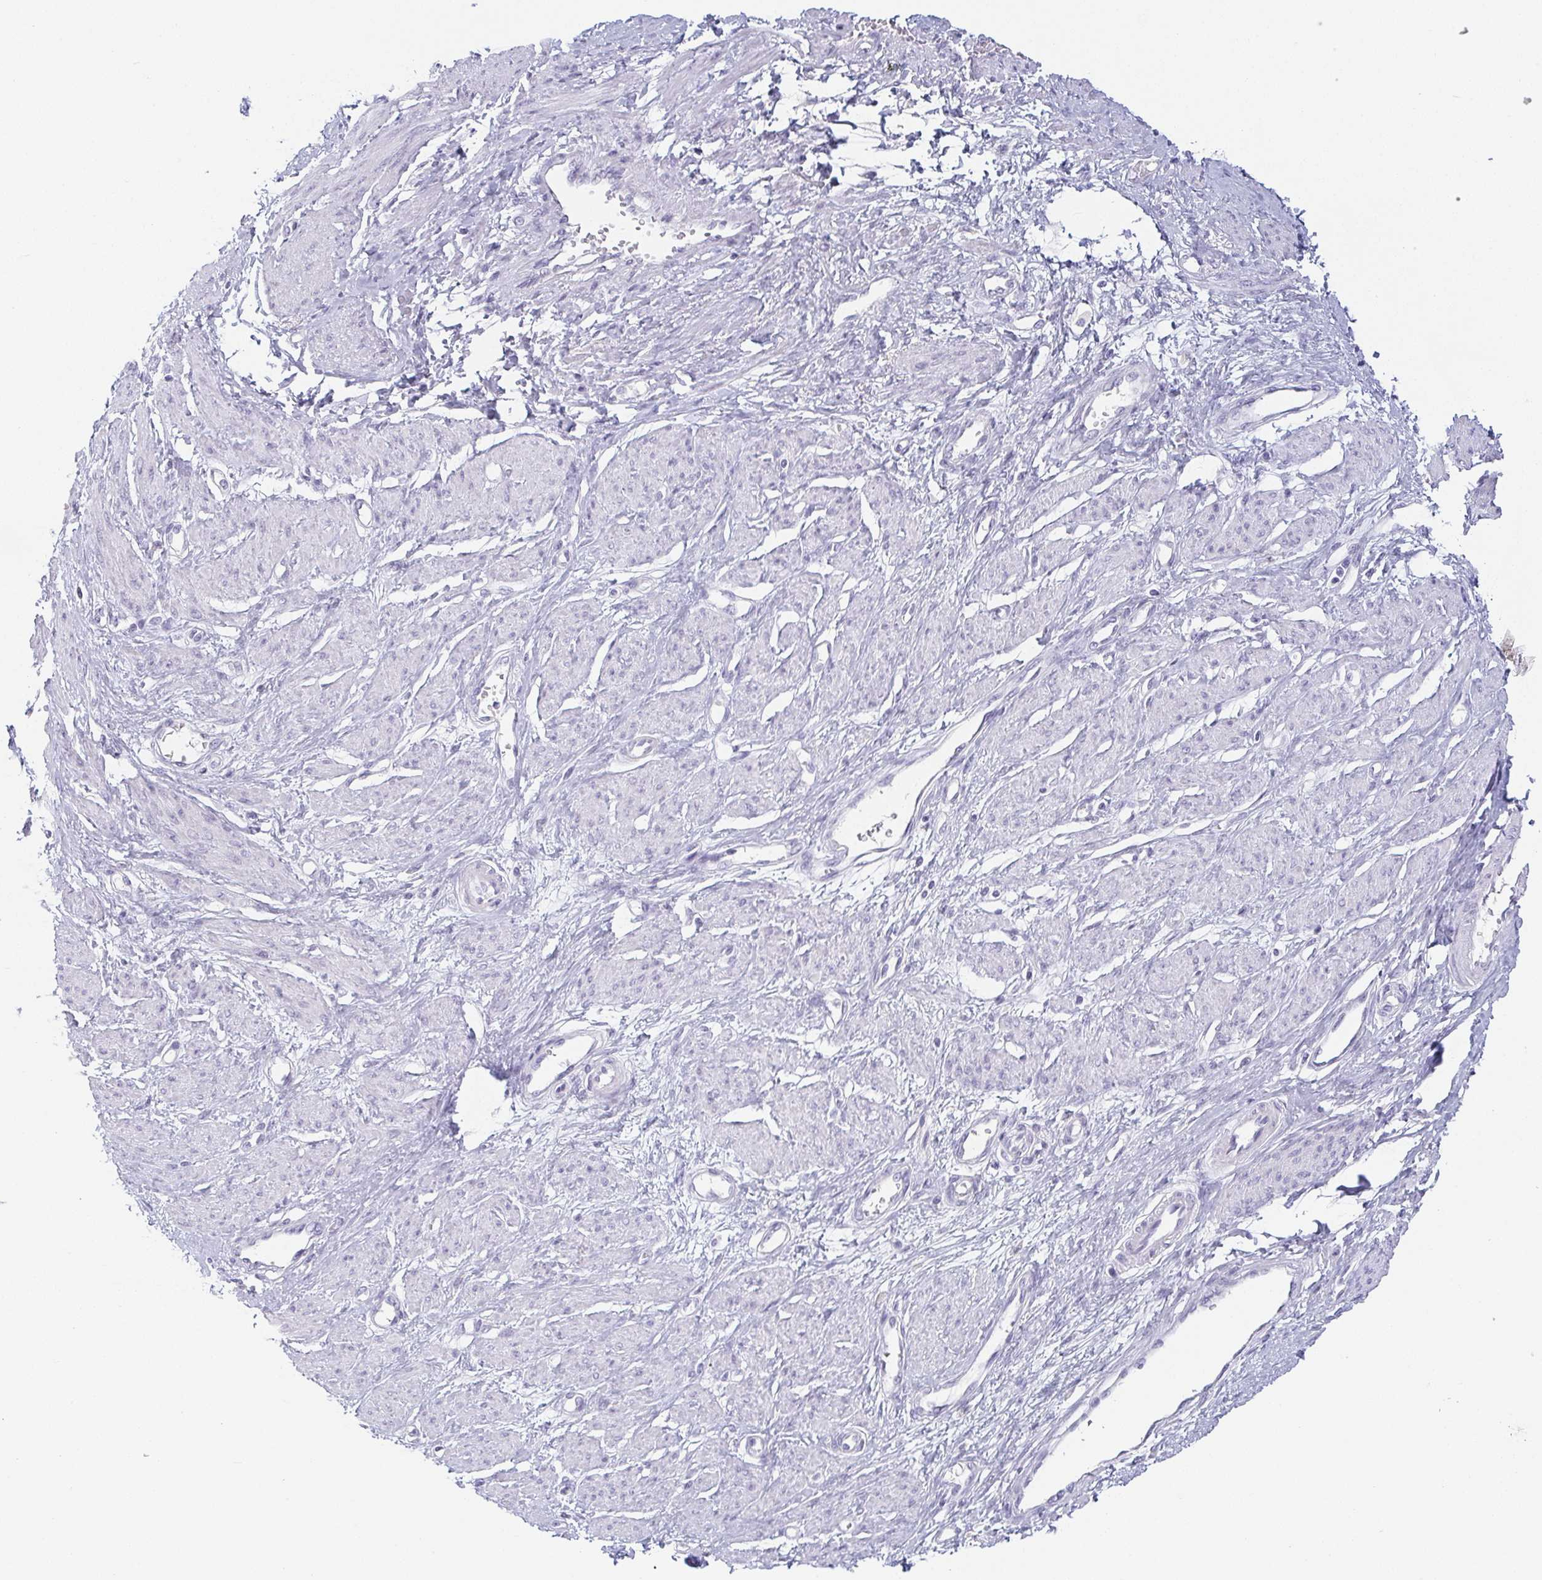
{"staining": {"intensity": "negative", "quantity": "none", "location": "none"}, "tissue": "smooth muscle", "cell_type": "Smooth muscle cells", "image_type": "normal", "snomed": [{"axis": "morphology", "description": "Normal tissue, NOS"}, {"axis": "topography", "description": "Smooth muscle"}, {"axis": "topography", "description": "Uterus"}], "caption": "This is an immunohistochemistry histopathology image of benign smooth muscle. There is no staining in smooth muscle cells.", "gene": "PRR27", "patient": {"sex": "female", "age": 39}}